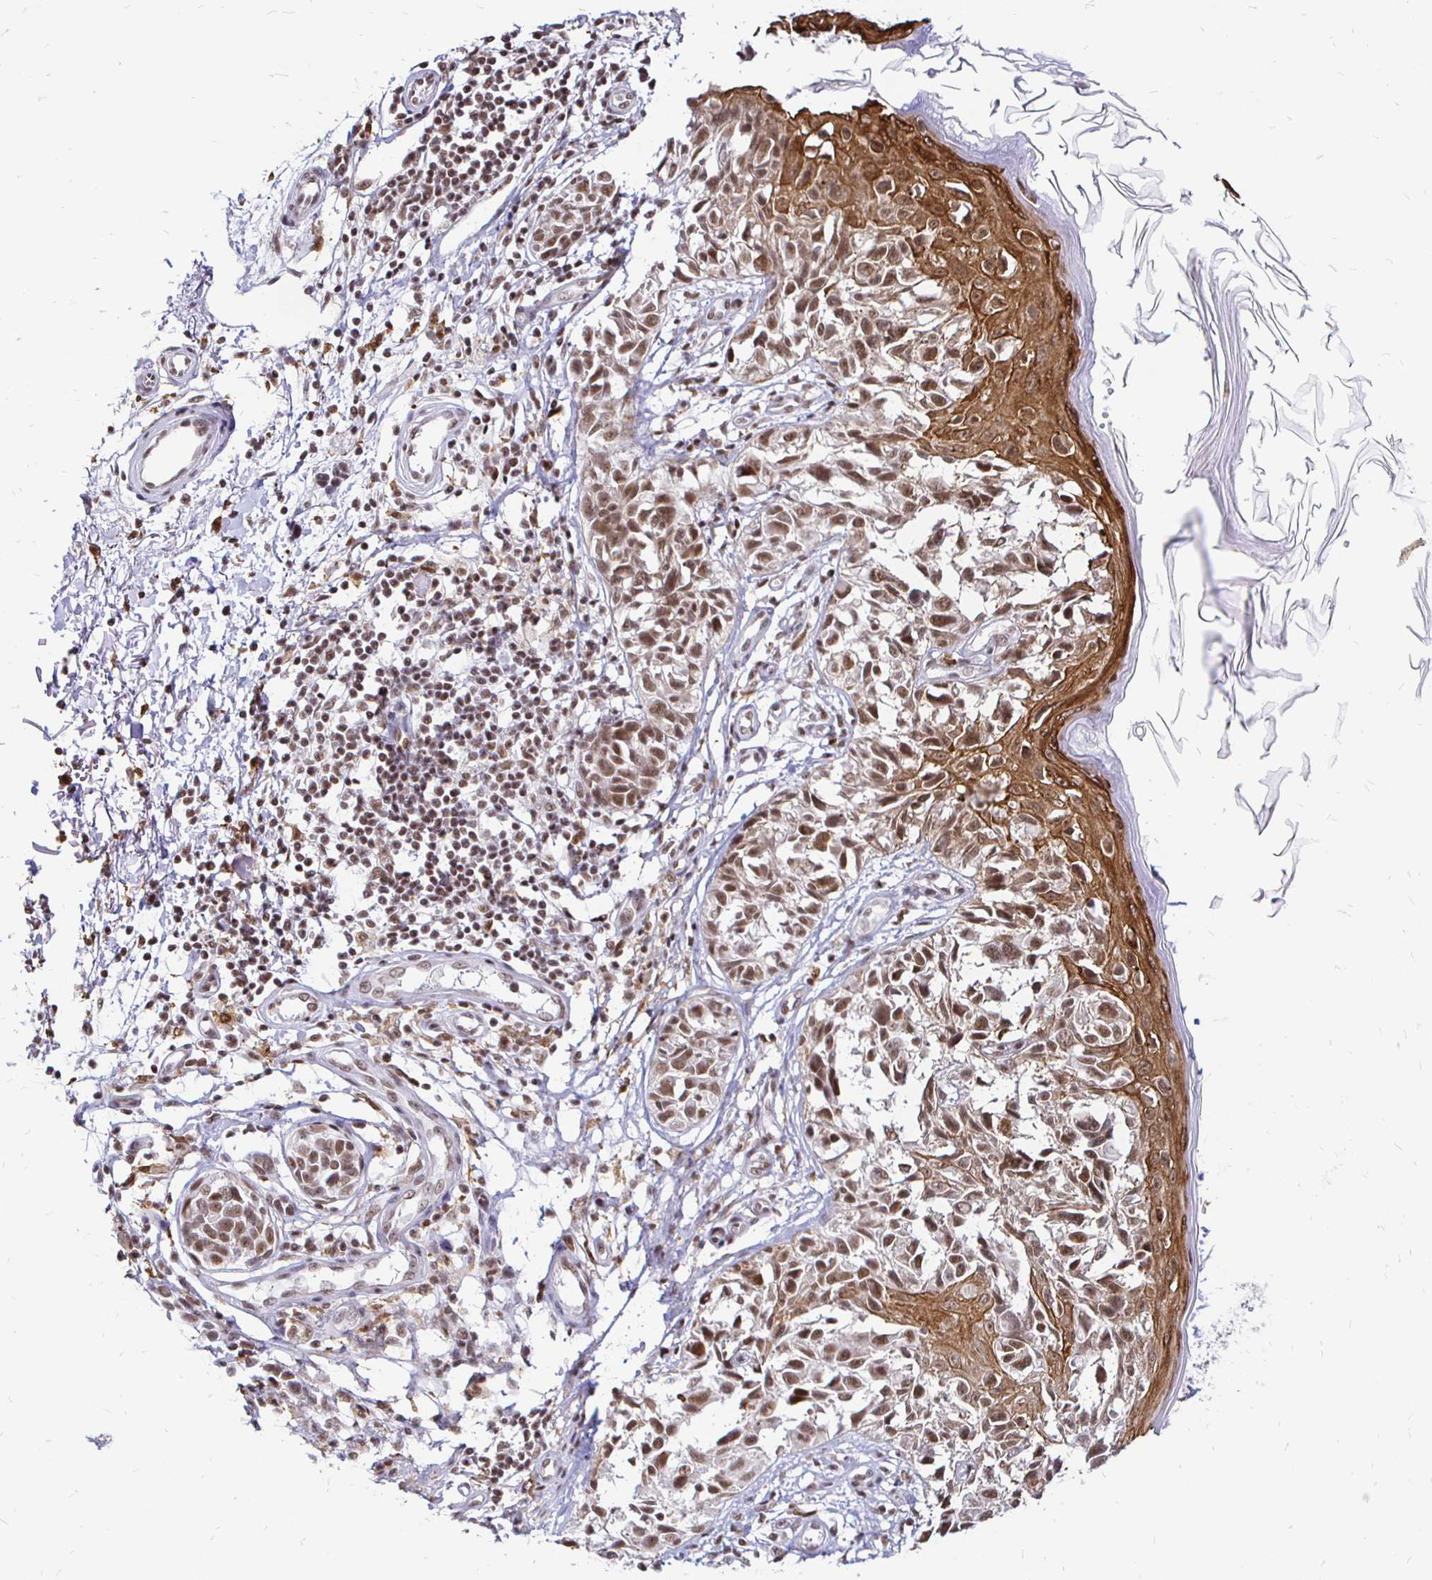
{"staining": {"intensity": "moderate", "quantity": ">75%", "location": "nuclear"}, "tissue": "melanoma", "cell_type": "Tumor cells", "image_type": "cancer", "snomed": [{"axis": "morphology", "description": "Malignant melanoma, NOS"}, {"axis": "topography", "description": "Skin"}], "caption": "Moderate nuclear staining is seen in about >75% of tumor cells in melanoma. (DAB (3,3'-diaminobenzidine) = brown stain, brightfield microscopy at high magnification).", "gene": "SIN3A", "patient": {"sex": "male", "age": 73}}